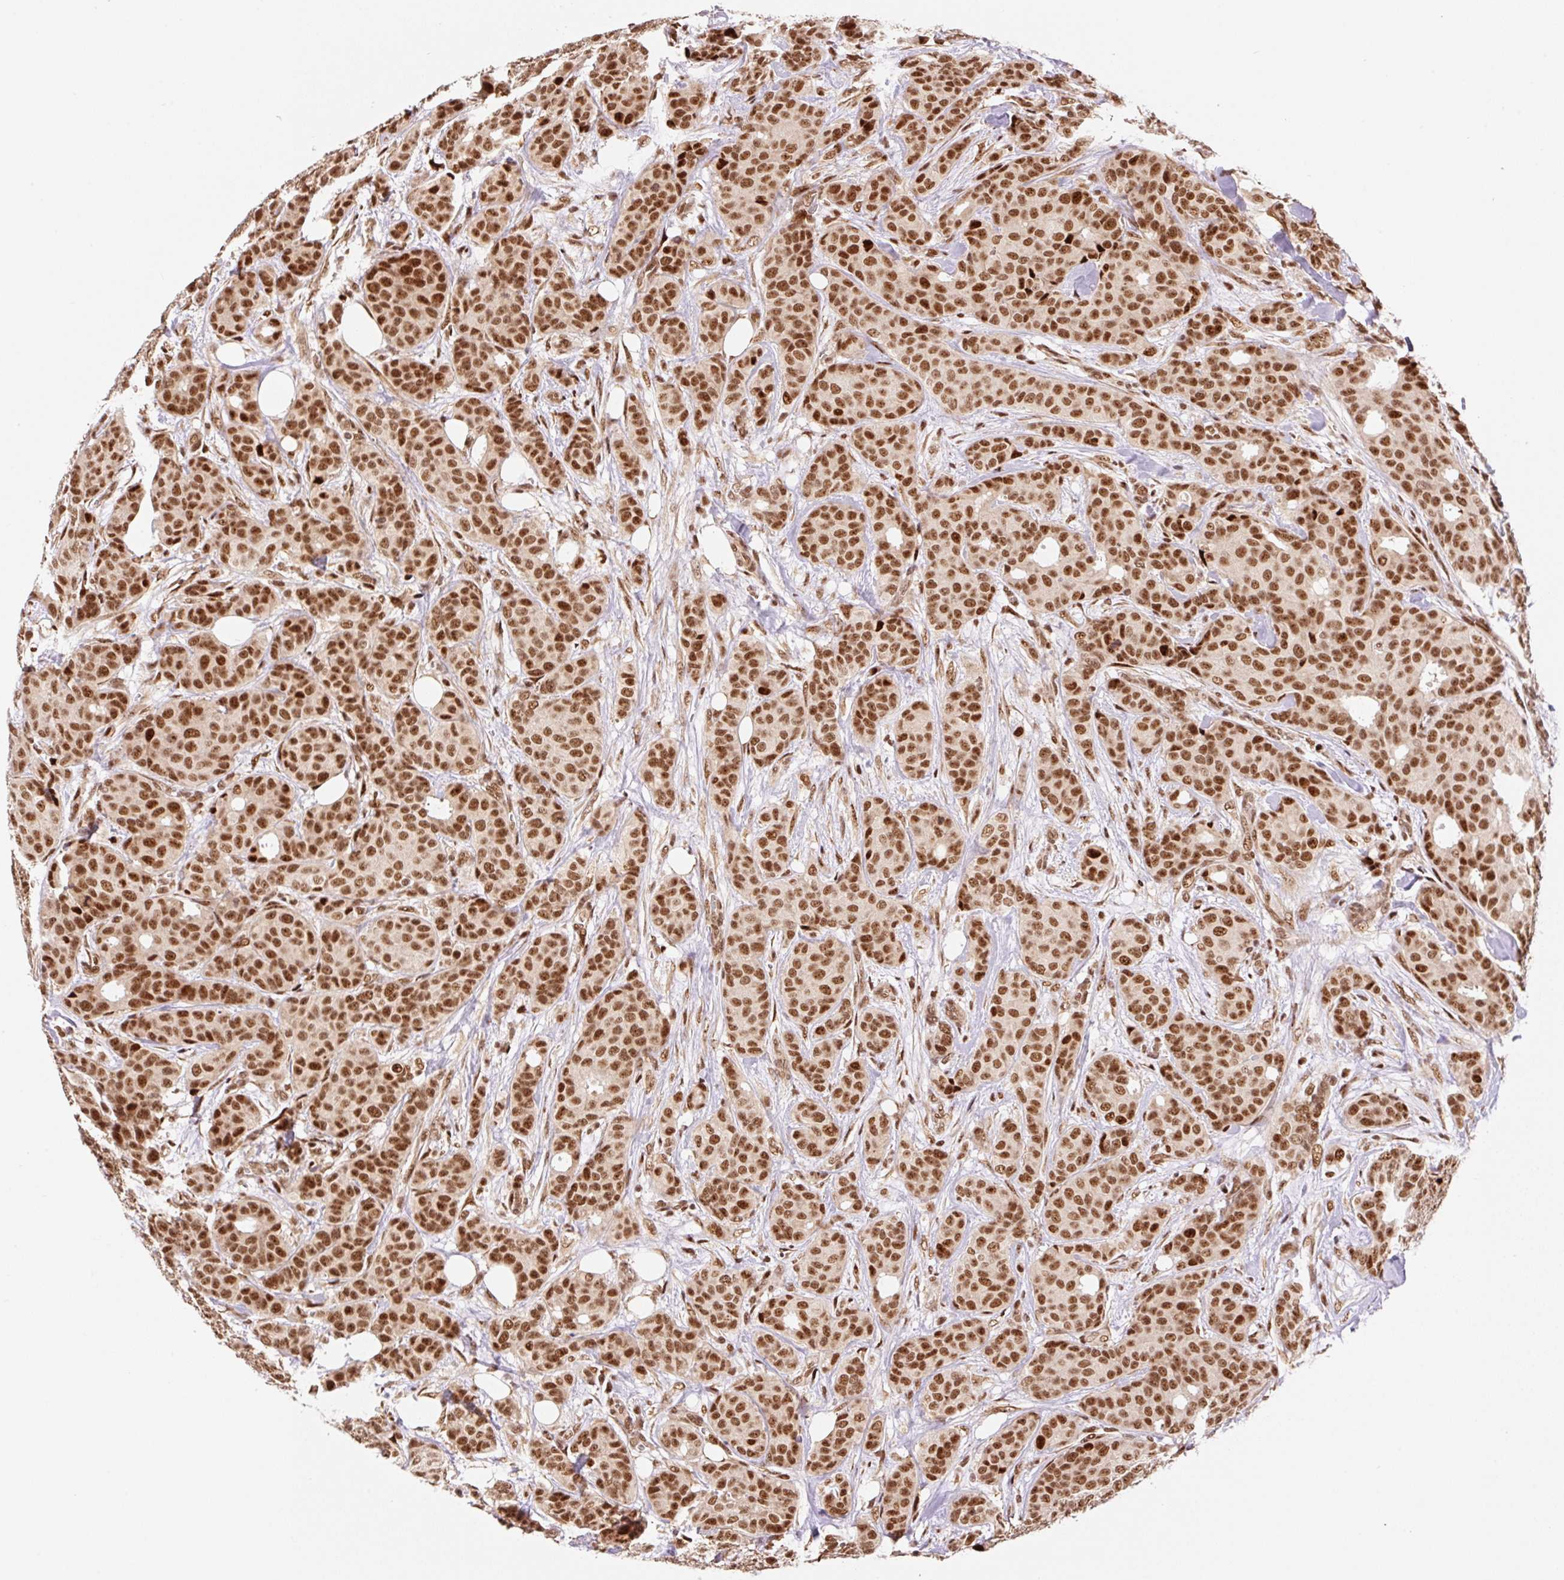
{"staining": {"intensity": "strong", "quantity": ">75%", "location": "nuclear"}, "tissue": "breast cancer", "cell_type": "Tumor cells", "image_type": "cancer", "snomed": [{"axis": "morphology", "description": "Duct carcinoma"}, {"axis": "topography", "description": "Breast"}], "caption": "DAB immunohistochemical staining of human breast infiltrating ductal carcinoma exhibits strong nuclear protein expression in approximately >75% of tumor cells.", "gene": "INTS8", "patient": {"sex": "female", "age": 70}}